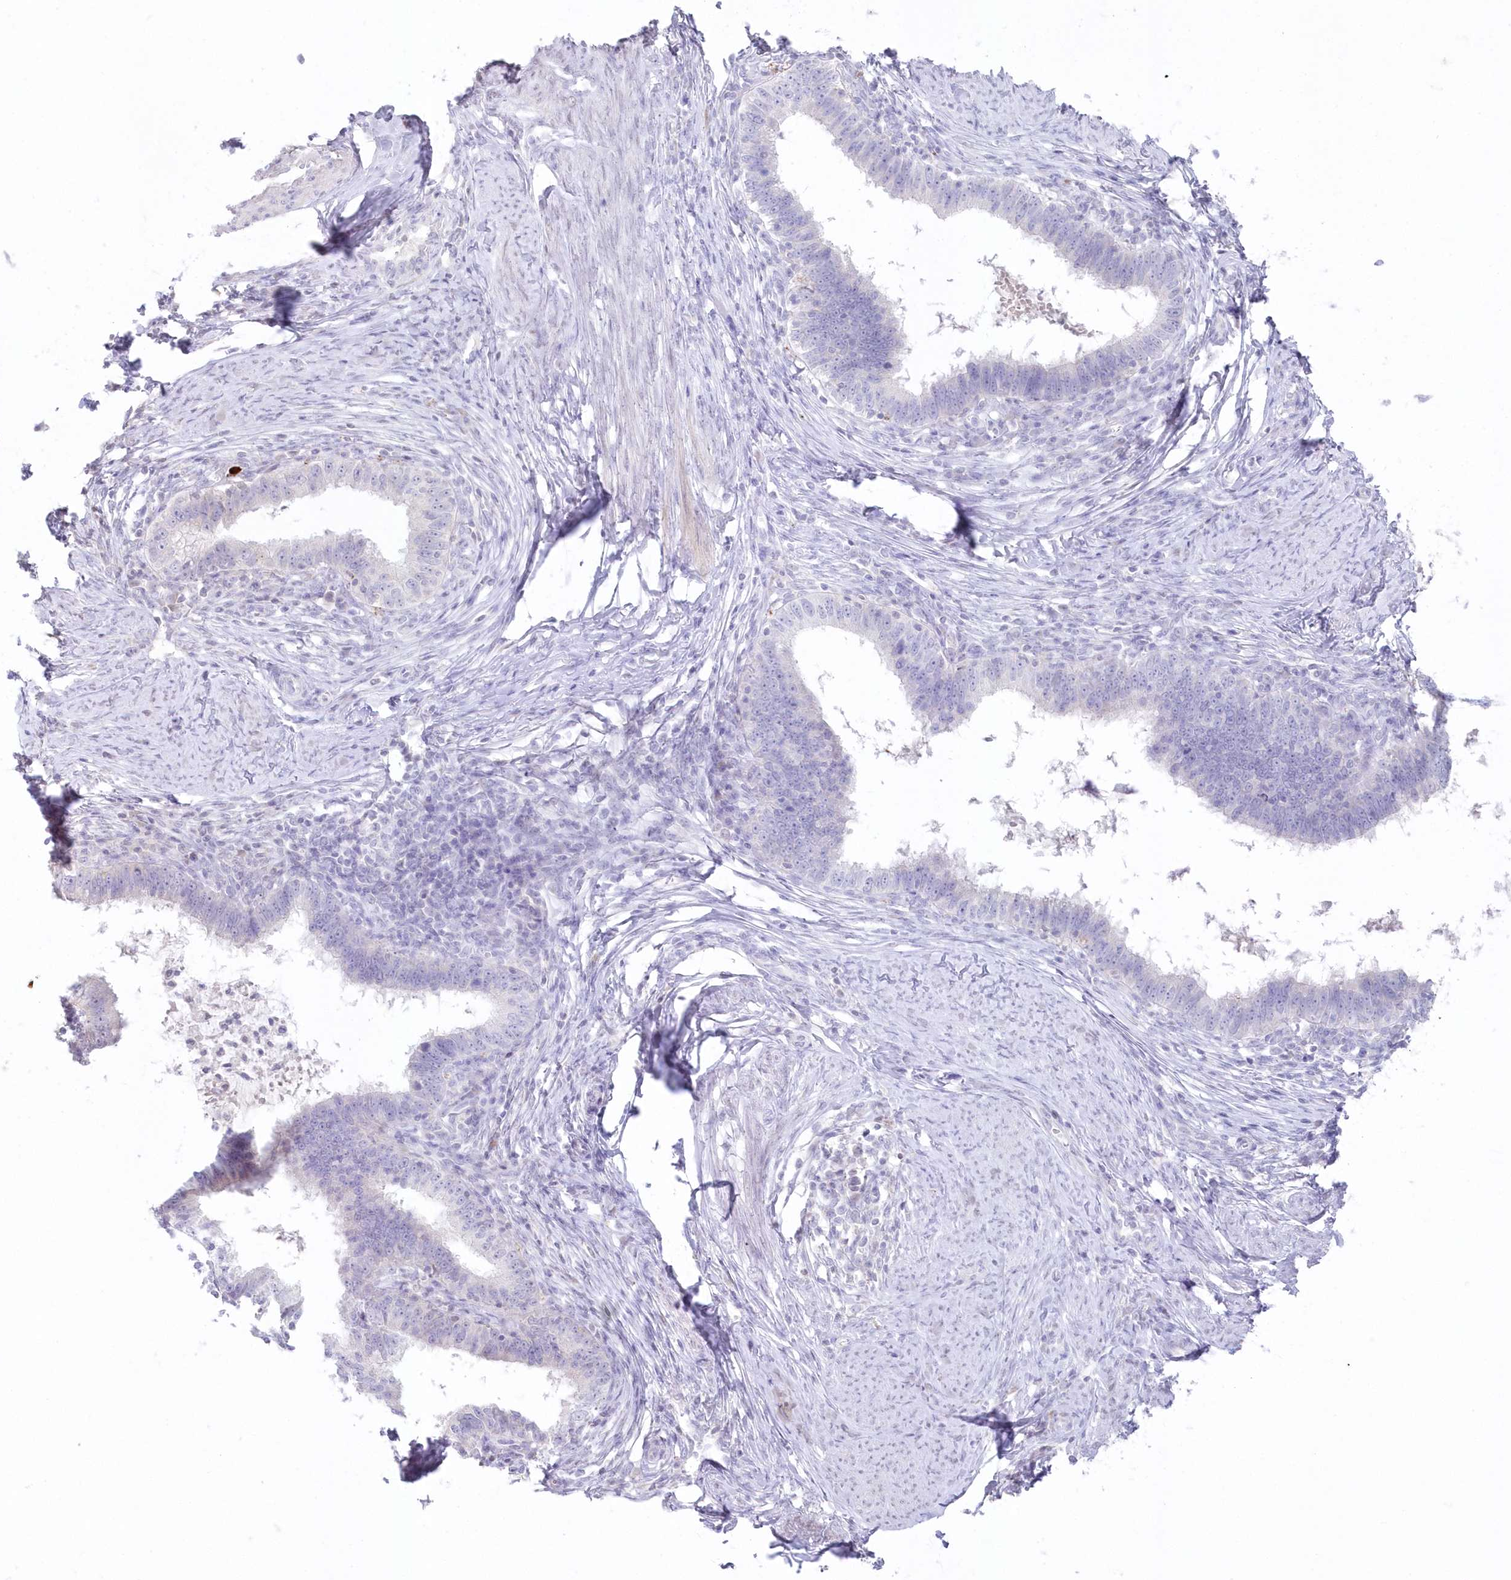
{"staining": {"intensity": "weak", "quantity": "<25%", "location": "cytoplasmic/membranous,nuclear"}, "tissue": "cervical cancer", "cell_type": "Tumor cells", "image_type": "cancer", "snomed": [{"axis": "morphology", "description": "Adenocarcinoma, NOS"}, {"axis": "topography", "description": "Cervix"}], "caption": "Tumor cells are negative for protein expression in human cervical cancer (adenocarcinoma).", "gene": "ASCC1", "patient": {"sex": "female", "age": 36}}